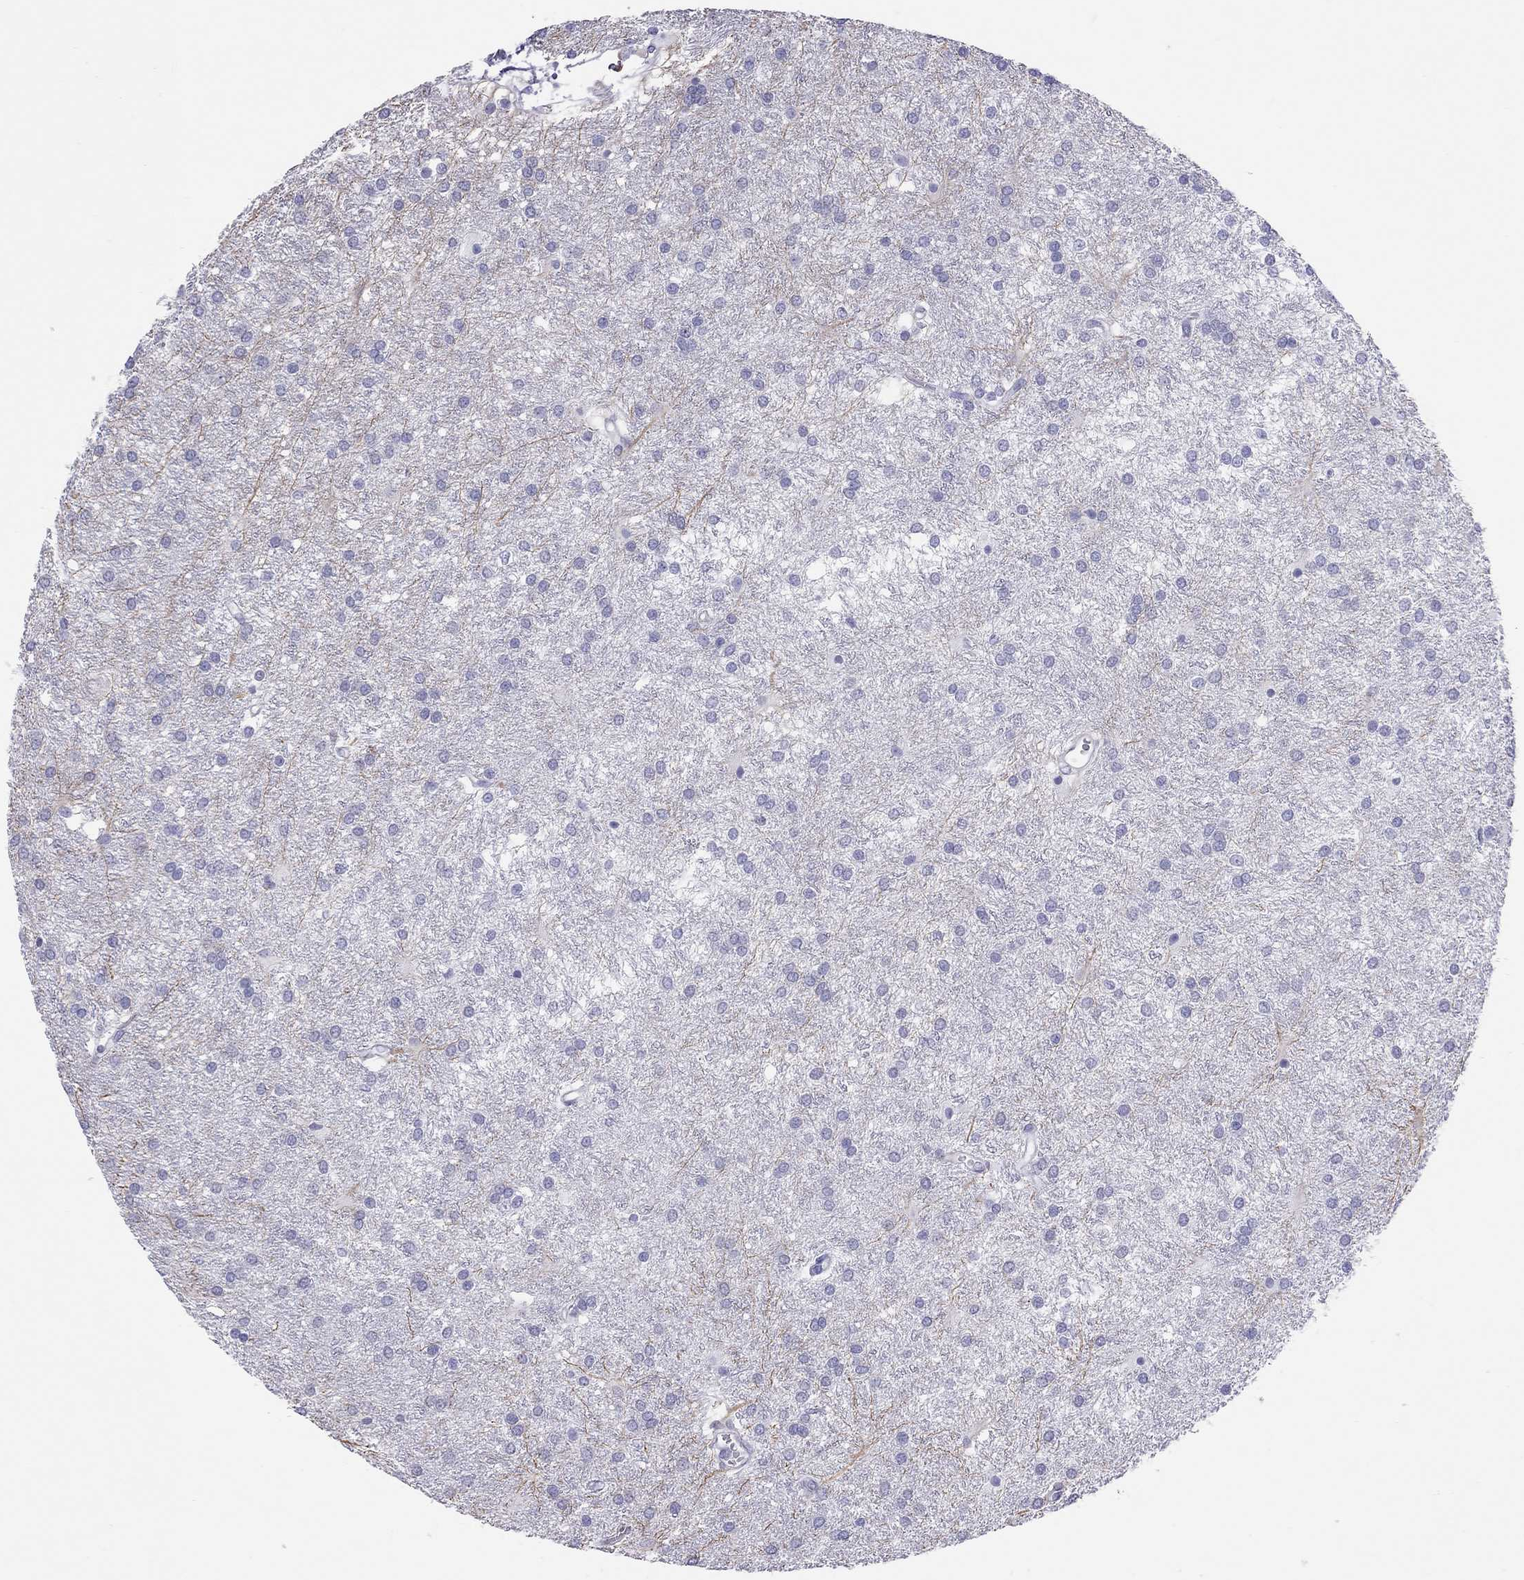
{"staining": {"intensity": "negative", "quantity": "none", "location": "none"}, "tissue": "glioma", "cell_type": "Tumor cells", "image_type": "cancer", "snomed": [{"axis": "morphology", "description": "Glioma, malignant, Low grade"}, {"axis": "topography", "description": "Brain"}], "caption": "Human malignant glioma (low-grade) stained for a protein using immunohistochemistry (IHC) exhibits no expression in tumor cells.", "gene": "STAG3", "patient": {"sex": "female", "age": 32}}